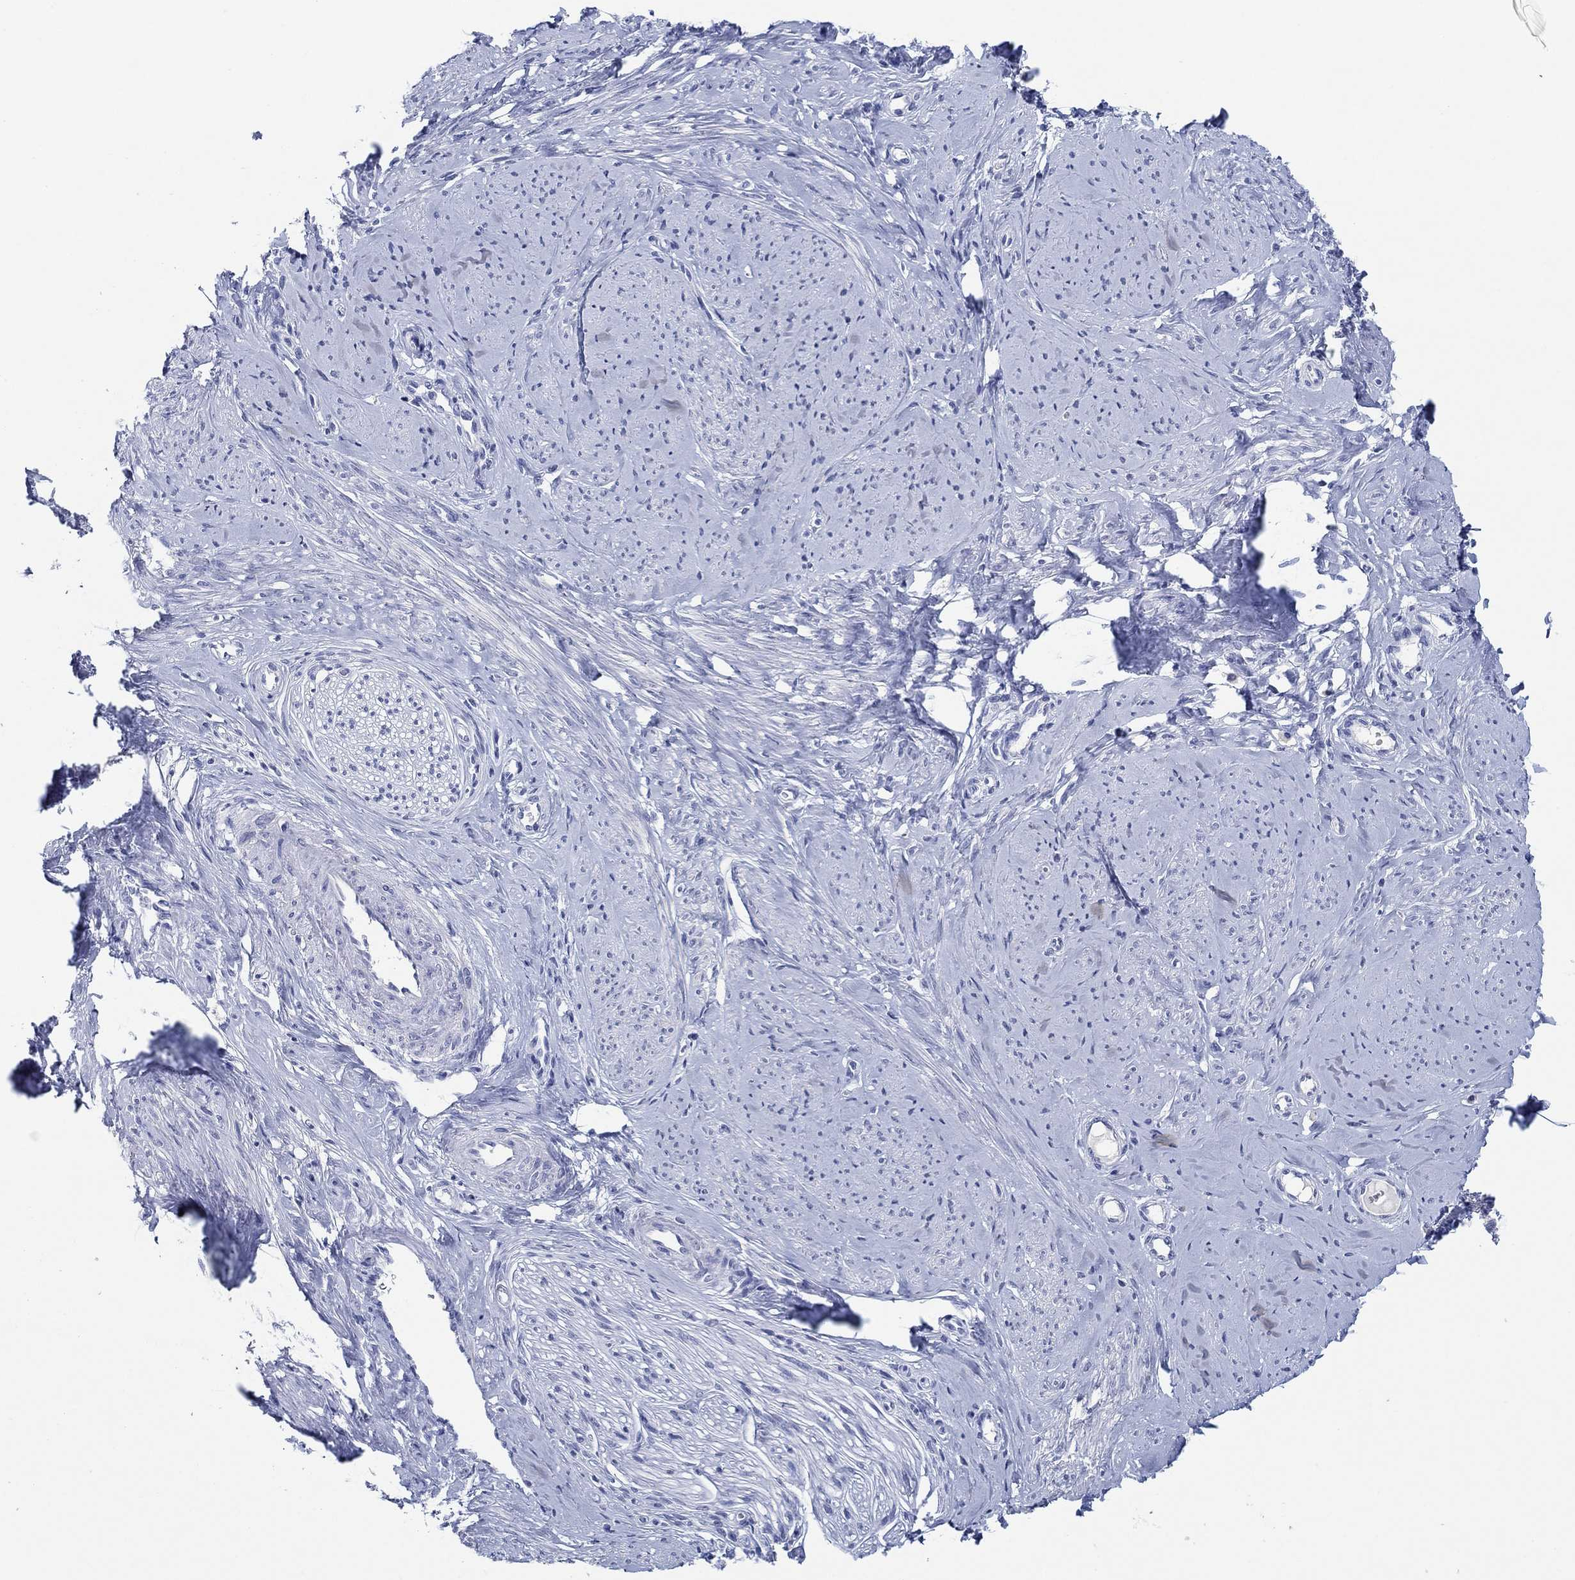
{"staining": {"intensity": "negative", "quantity": "none", "location": "none"}, "tissue": "smooth muscle", "cell_type": "Smooth muscle cells", "image_type": "normal", "snomed": [{"axis": "morphology", "description": "Normal tissue, NOS"}, {"axis": "topography", "description": "Smooth muscle"}], "caption": "Immunohistochemistry (IHC) photomicrograph of unremarkable human smooth muscle stained for a protein (brown), which reveals no positivity in smooth muscle cells.", "gene": "POU5F1", "patient": {"sex": "female", "age": 48}}